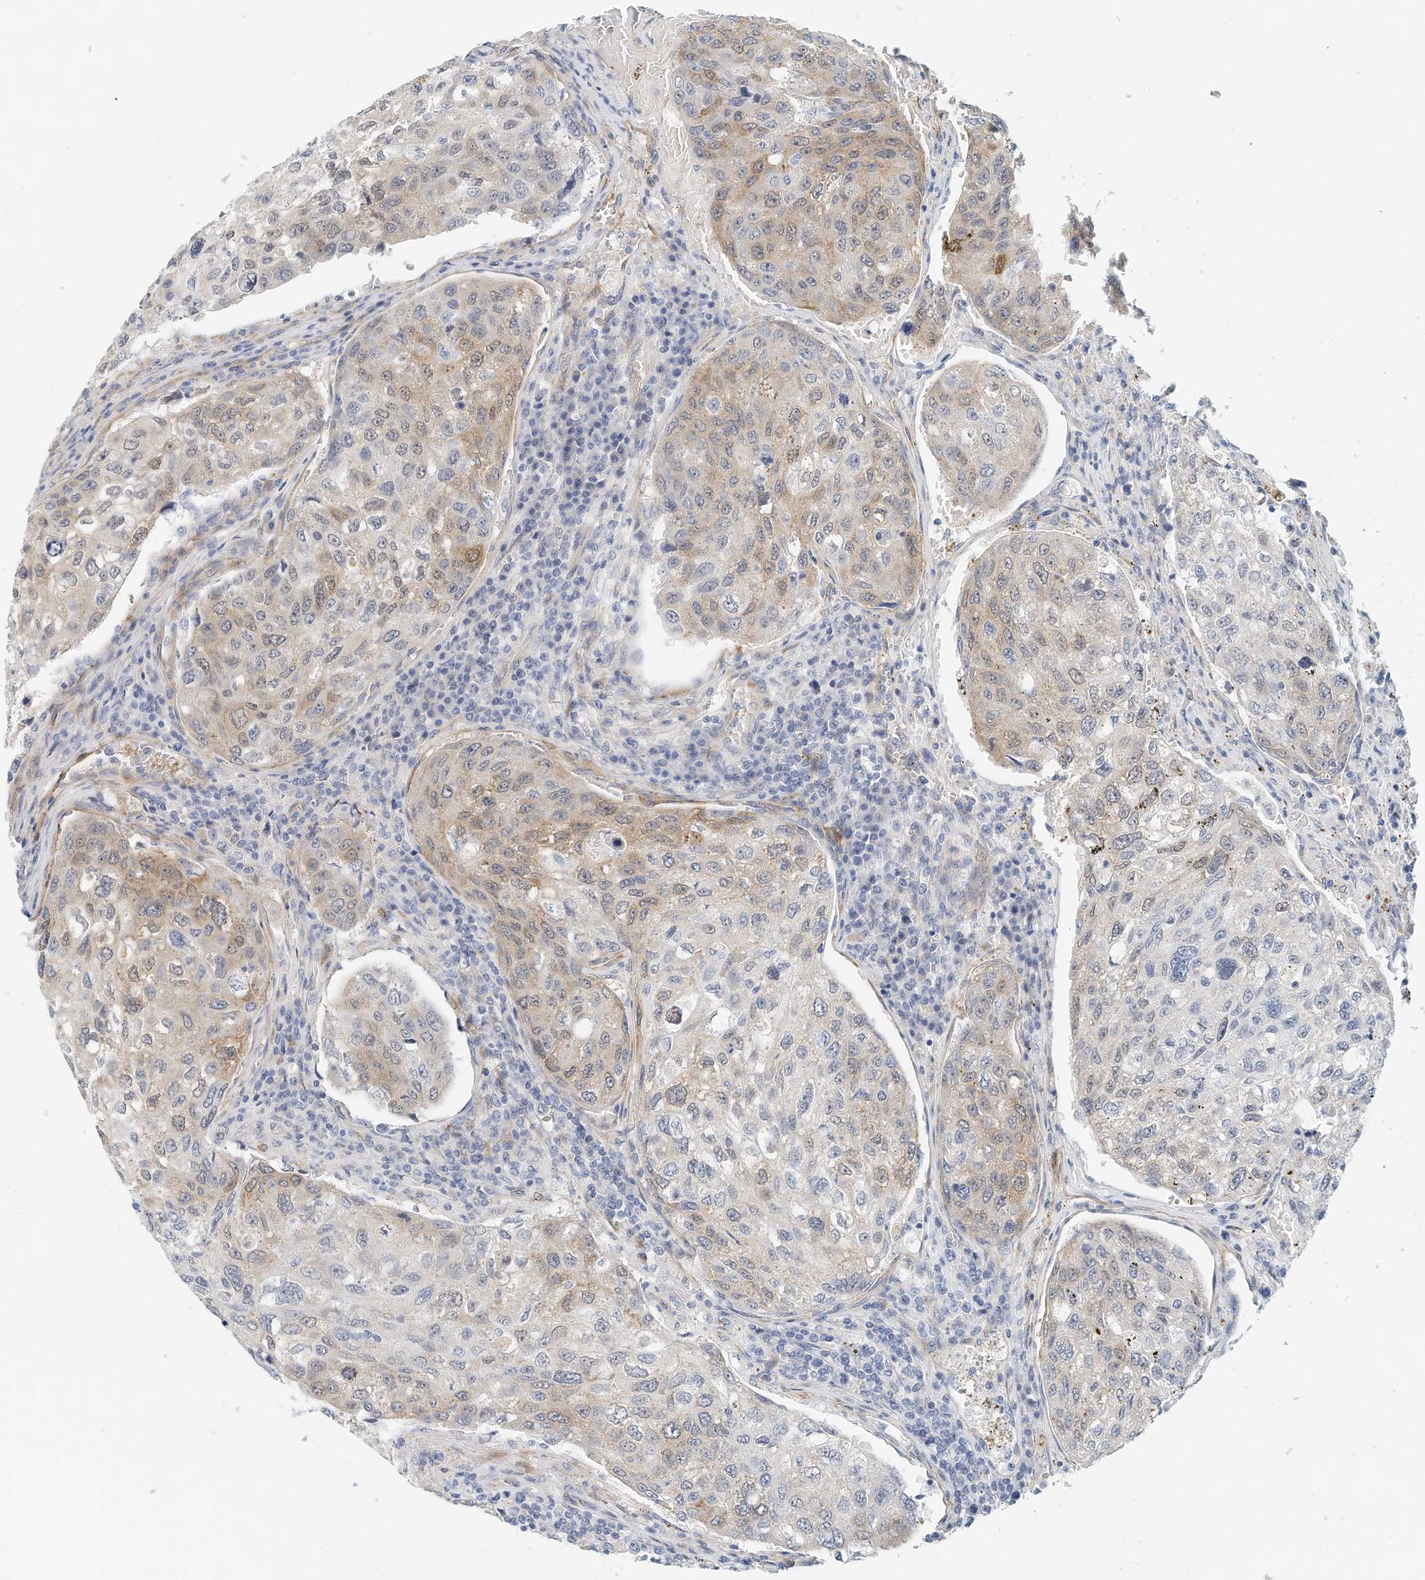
{"staining": {"intensity": "weak", "quantity": "<25%", "location": "cytoplasmic/membranous"}, "tissue": "urothelial cancer", "cell_type": "Tumor cells", "image_type": "cancer", "snomed": [{"axis": "morphology", "description": "Urothelial carcinoma, High grade"}, {"axis": "topography", "description": "Lymph node"}, {"axis": "topography", "description": "Urinary bladder"}], "caption": "Immunohistochemistry (IHC) image of neoplastic tissue: human urothelial cancer stained with DAB (3,3'-diaminobenzidine) reveals no significant protein expression in tumor cells.", "gene": "ARHGAP28", "patient": {"sex": "male", "age": 51}}